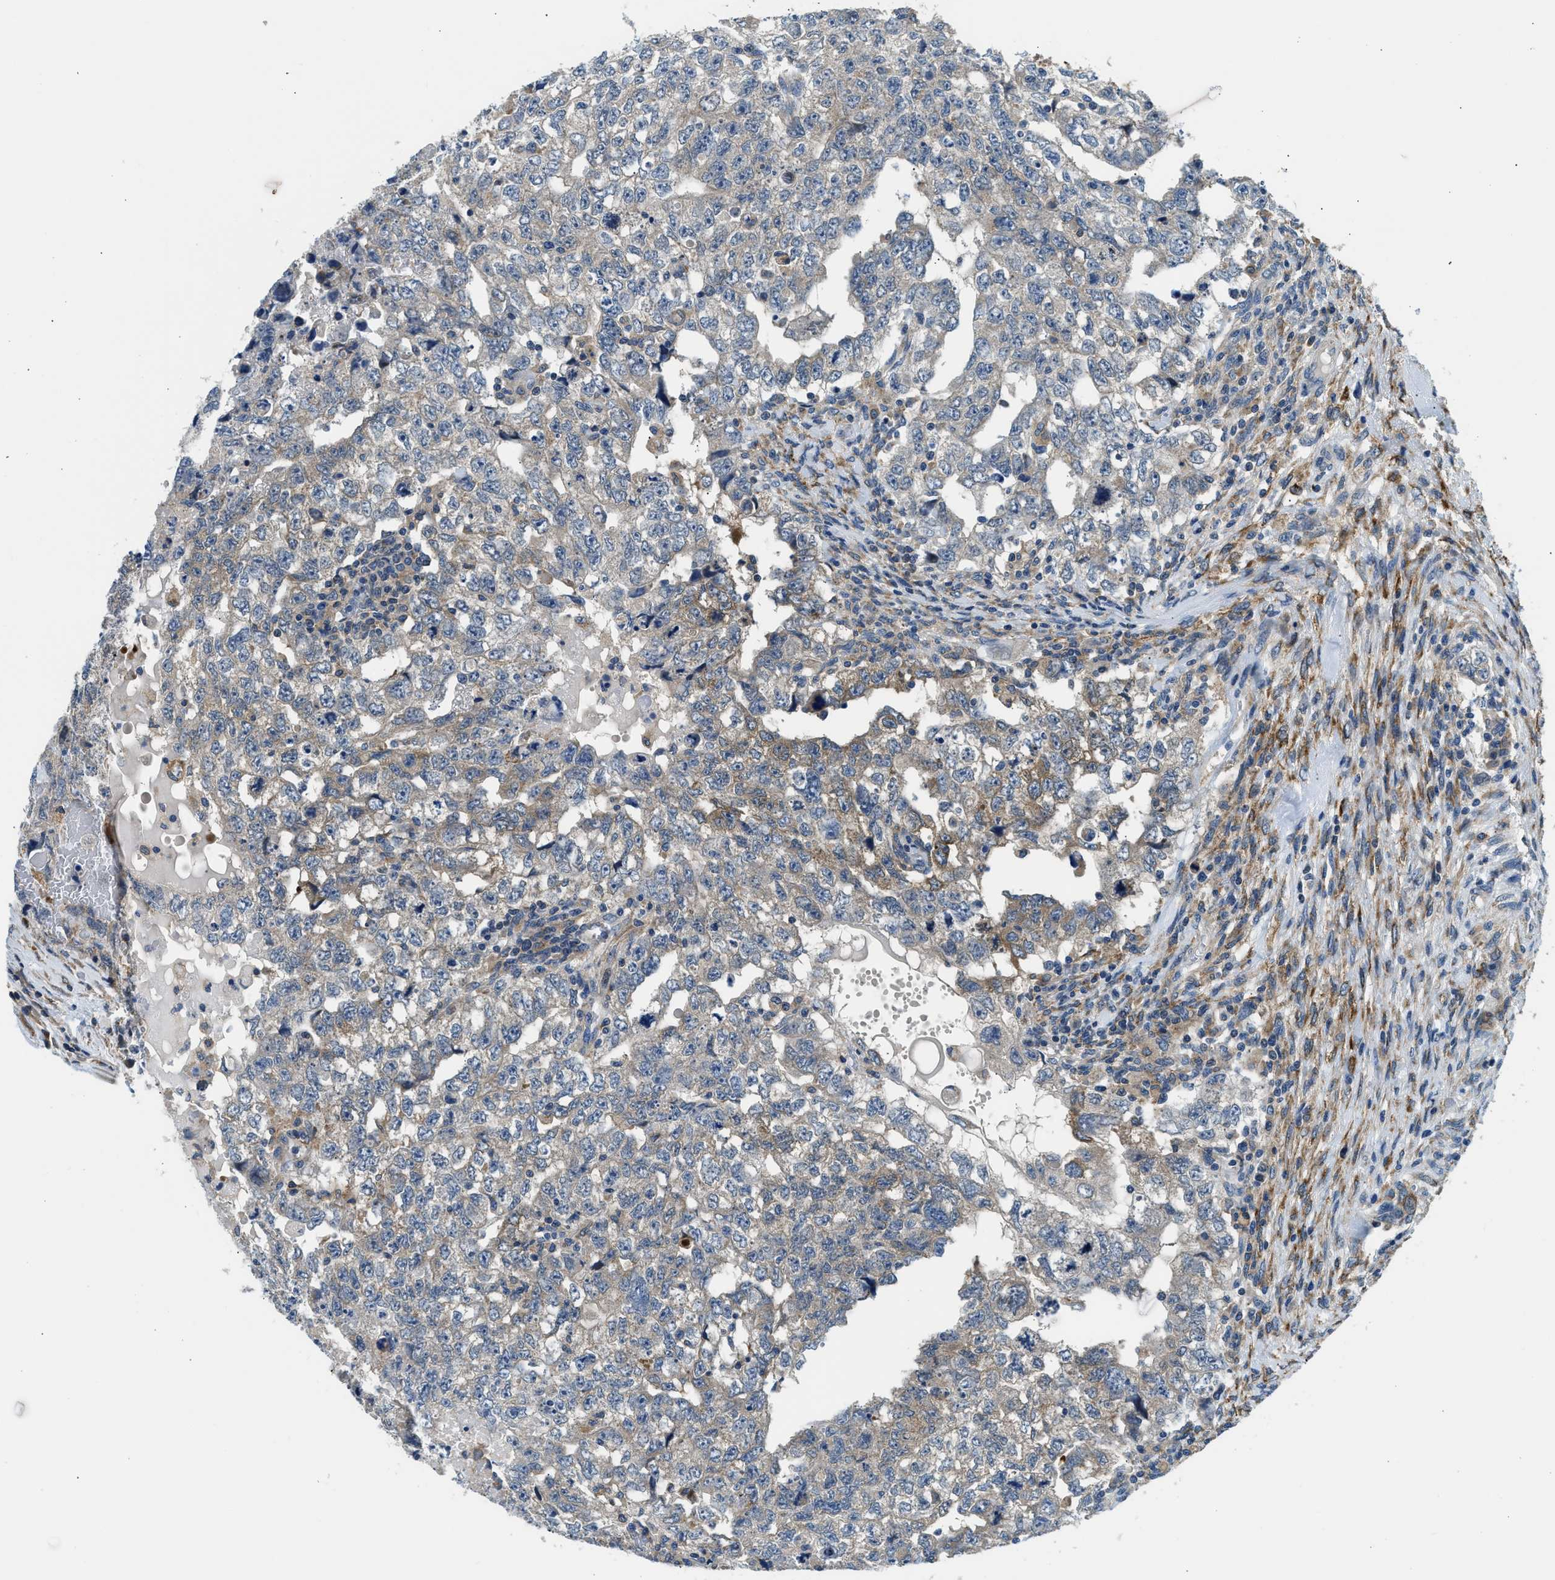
{"staining": {"intensity": "moderate", "quantity": "<25%", "location": "cytoplasmic/membranous"}, "tissue": "testis cancer", "cell_type": "Tumor cells", "image_type": "cancer", "snomed": [{"axis": "morphology", "description": "Carcinoma, Embryonal, NOS"}, {"axis": "topography", "description": "Testis"}], "caption": "An image of embryonal carcinoma (testis) stained for a protein demonstrates moderate cytoplasmic/membranous brown staining in tumor cells. Immunohistochemistry (ihc) stains the protein of interest in brown and the nuclei are stained blue.", "gene": "LPIN2", "patient": {"sex": "male", "age": 36}}